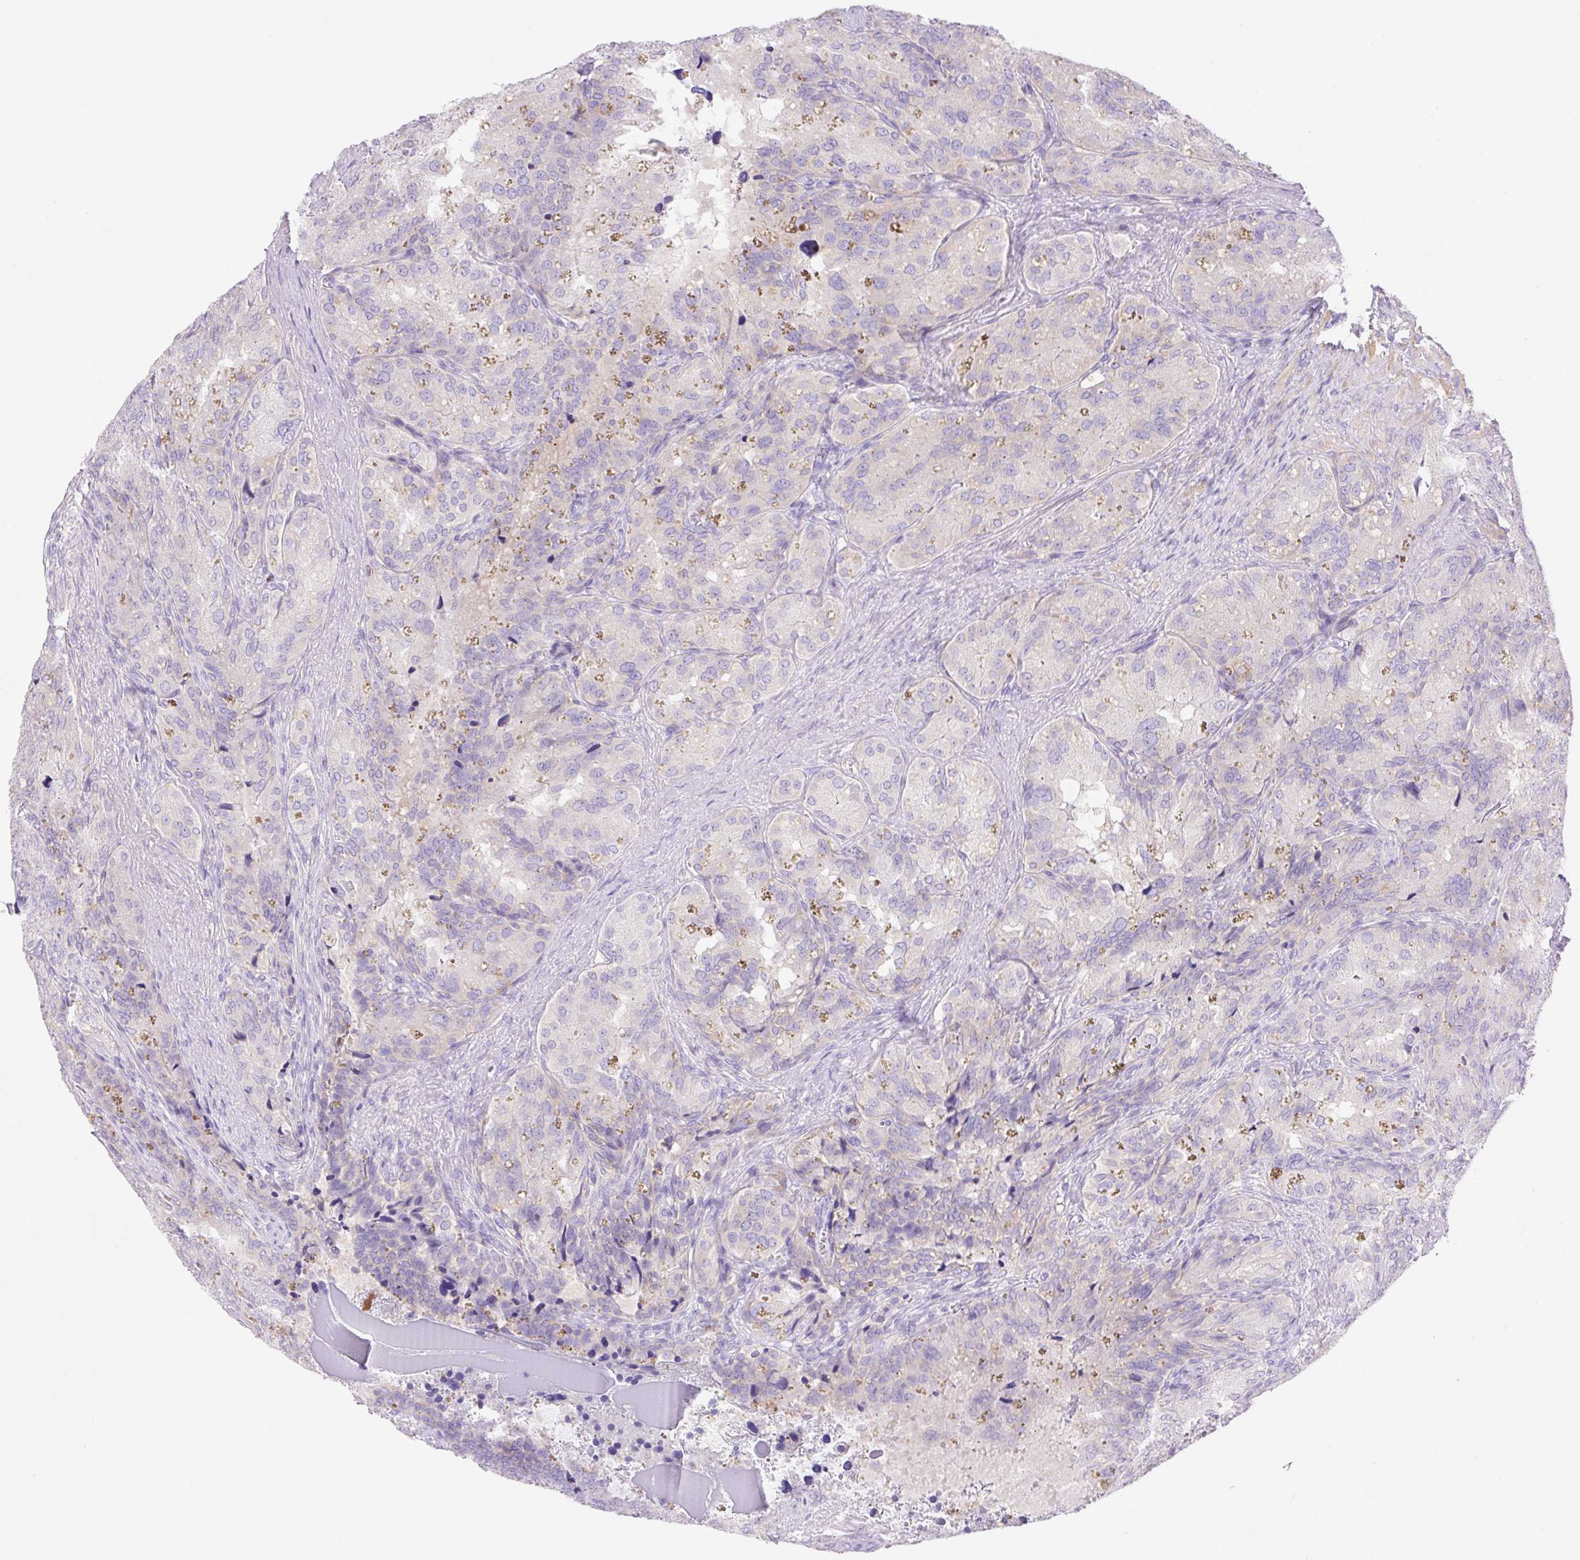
{"staining": {"intensity": "negative", "quantity": "none", "location": "none"}, "tissue": "seminal vesicle", "cell_type": "Glandular cells", "image_type": "normal", "snomed": [{"axis": "morphology", "description": "Normal tissue, NOS"}, {"axis": "topography", "description": "Seminal veicle"}], "caption": "A histopathology image of seminal vesicle stained for a protein reveals no brown staining in glandular cells. (DAB (3,3'-diaminobenzidine) immunohistochemistry (IHC) visualized using brightfield microscopy, high magnification).", "gene": "DENND5A", "patient": {"sex": "male", "age": 69}}